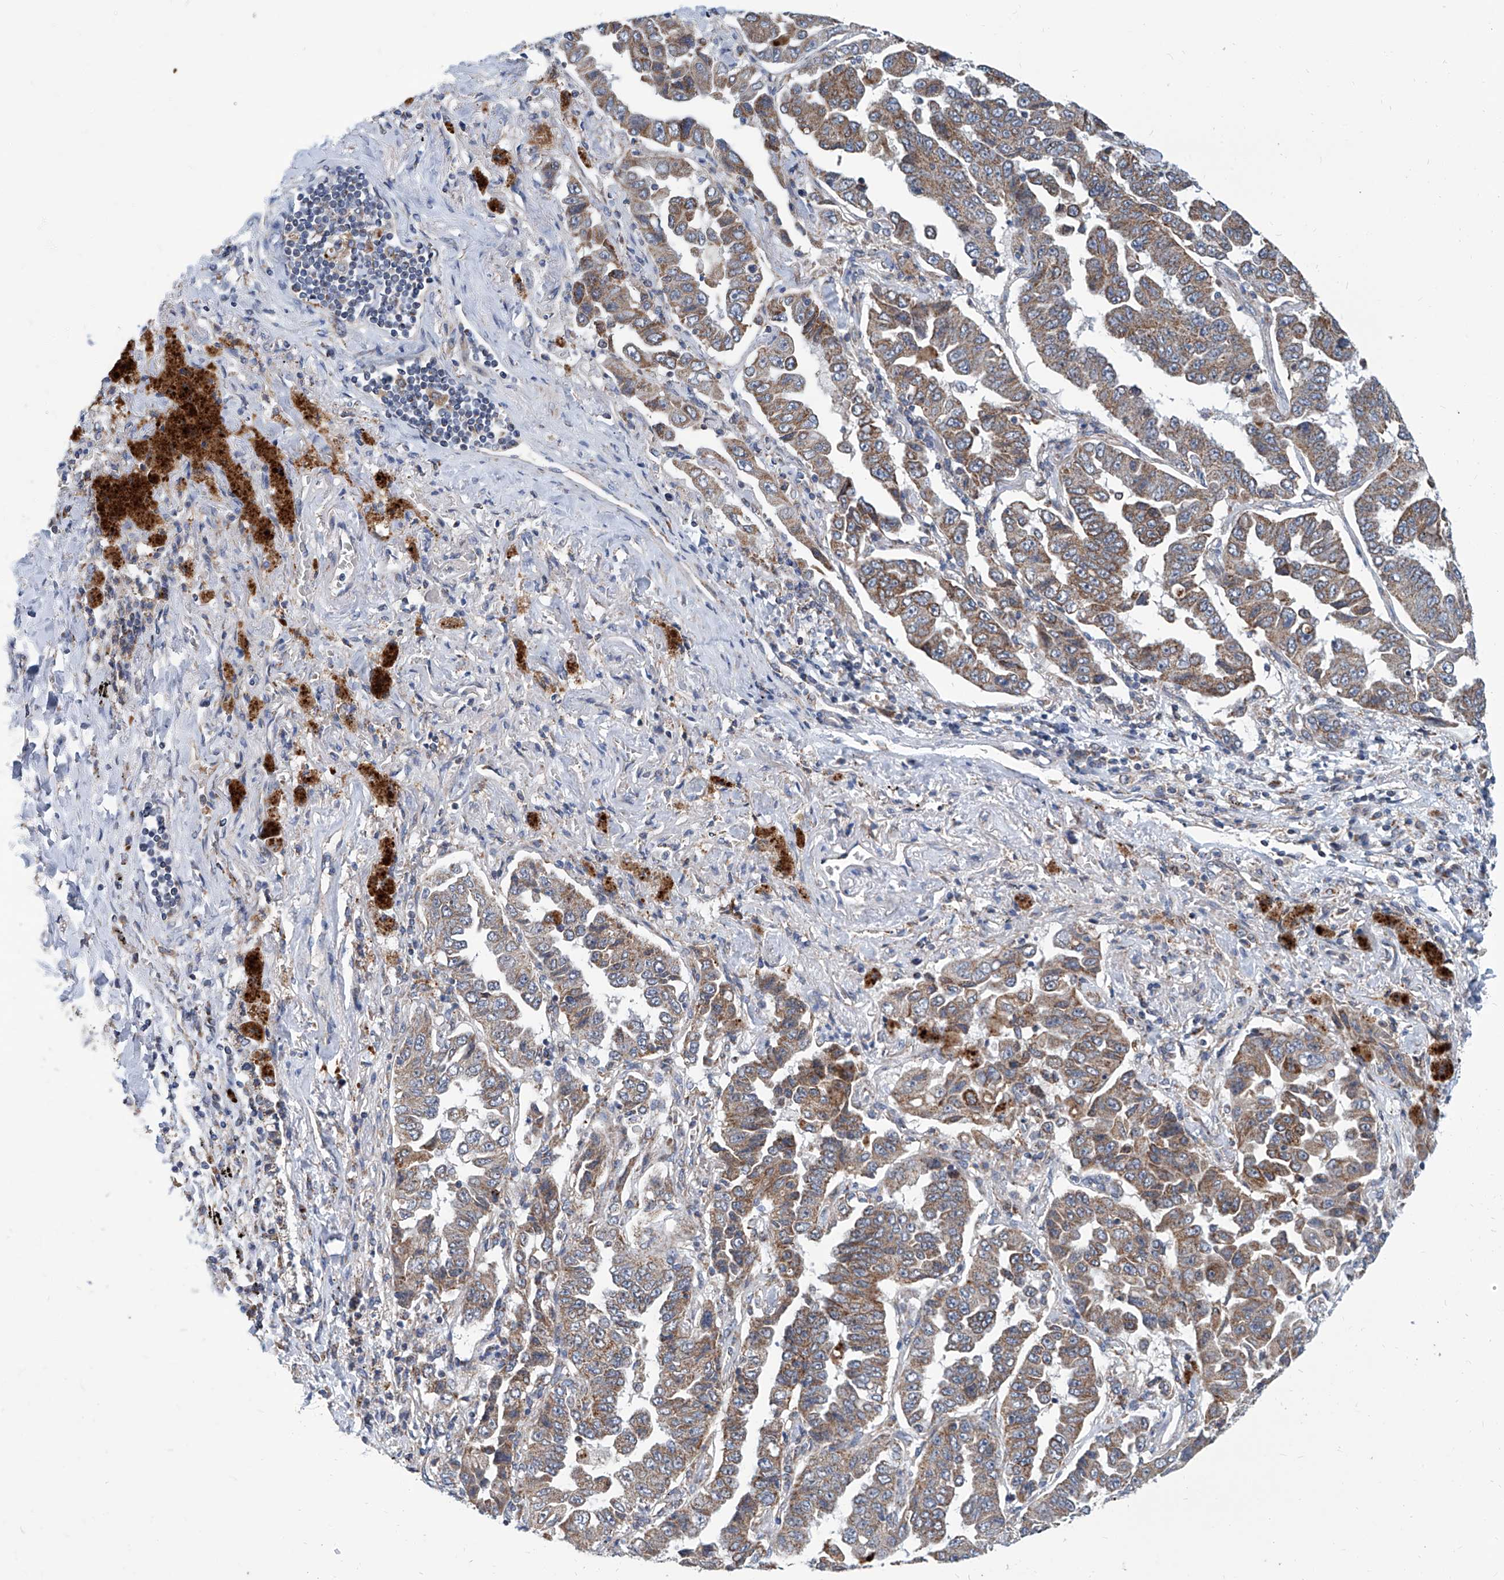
{"staining": {"intensity": "moderate", "quantity": ">75%", "location": "cytoplasmic/membranous"}, "tissue": "lung cancer", "cell_type": "Tumor cells", "image_type": "cancer", "snomed": [{"axis": "morphology", "description": "Adenocarcinoma, NOS"}, {"axis": "topography", "description": "Lung"}], "caption": "Human lung adenocarcinoma stained with a protein marker shows moderate staining in tumor cells.", "gene": "USP48", "patient": {"sex": "female", "age": 51}}